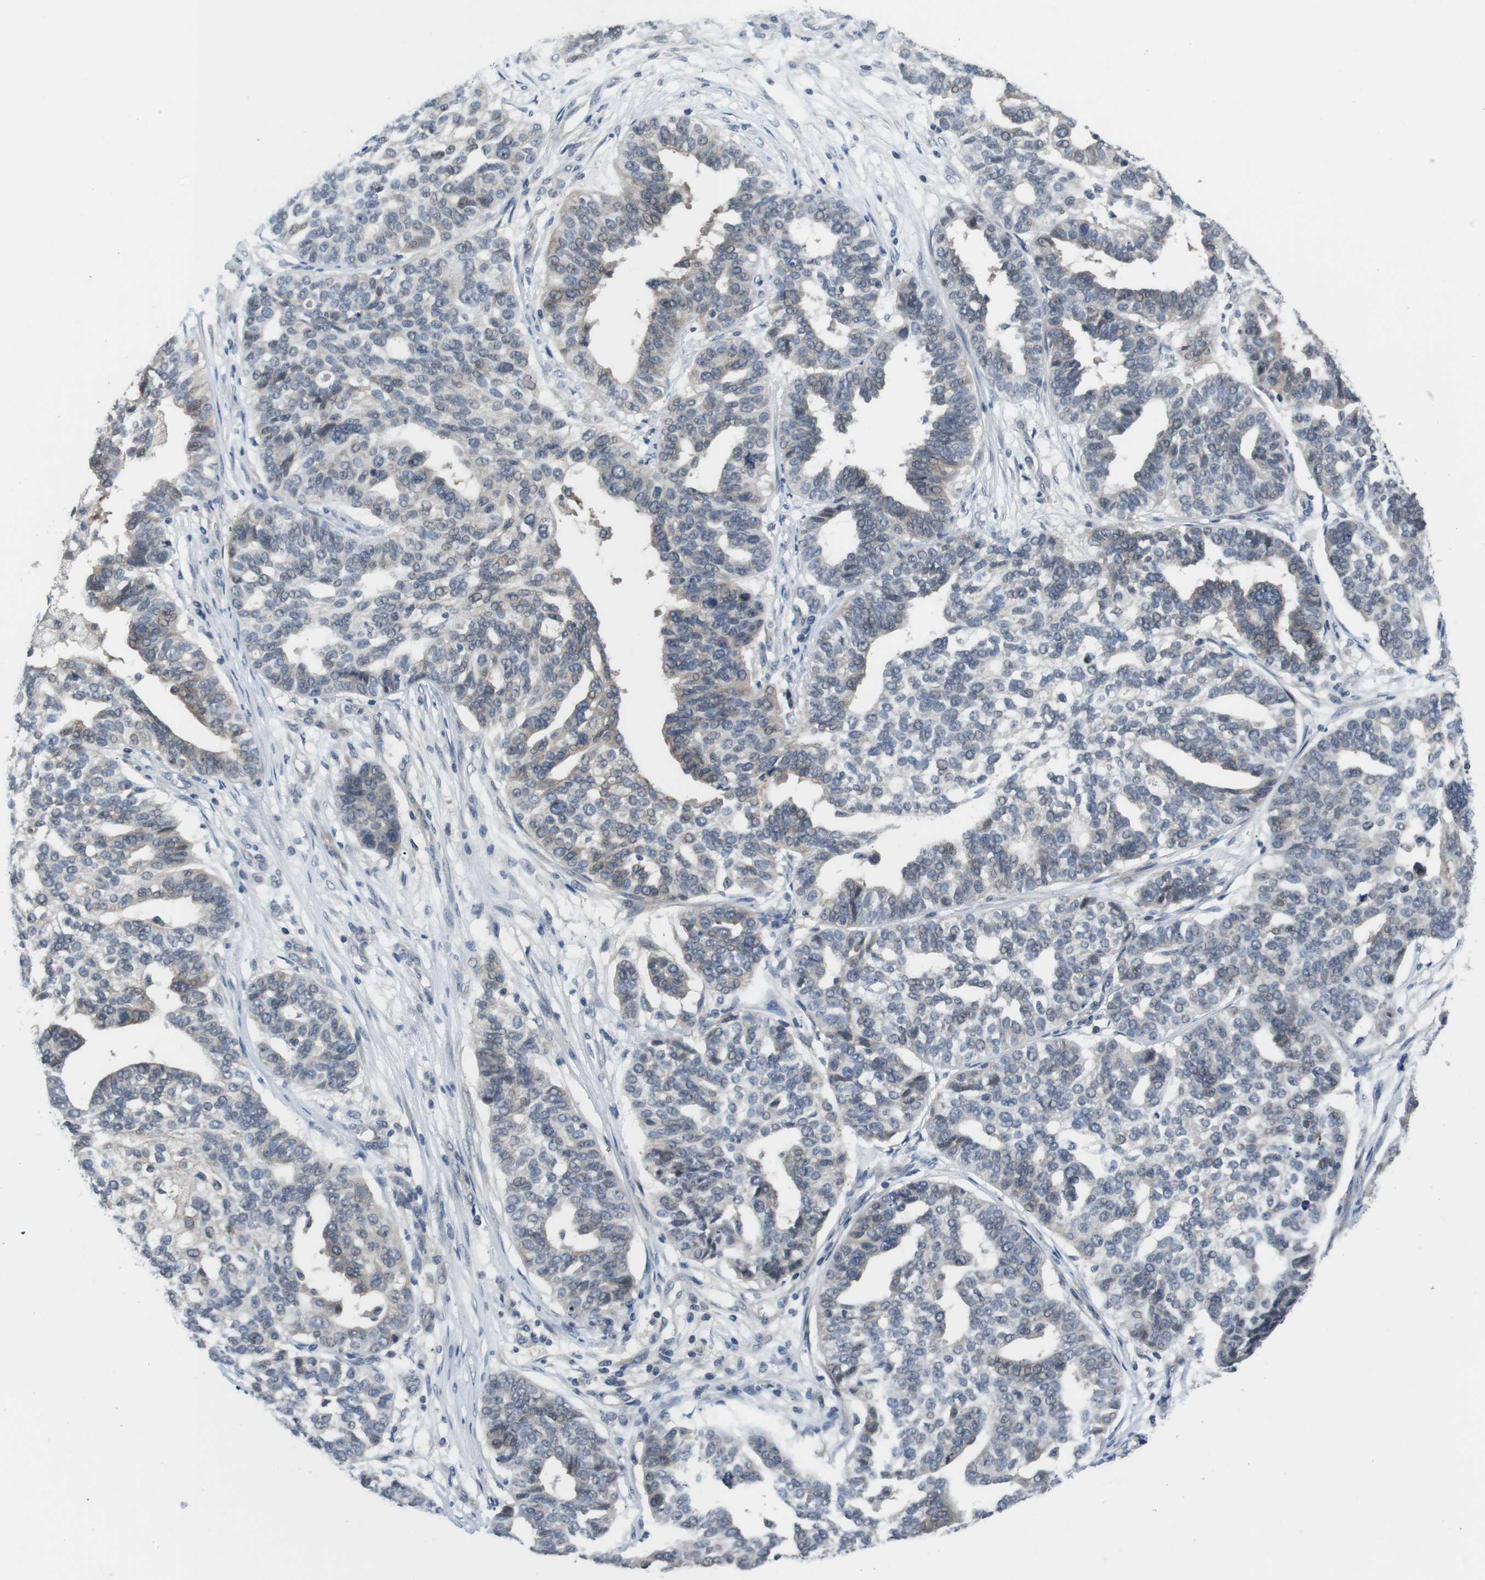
{"staining": {"intensity": "weak", "quantity": "<25%", "location": "cytoplasmic/membranous"}, "tissue": "ovarian cancer", "cell_type": "Tumor cells", "image_type": "cancer", "snomed": [{"axis": "morphology", "description": "Cystadenocarcinoma, serous, NOS"}, {"axis": "topography", "description": "Ovary"}], "caption": "Immunohistochemical staining of ovarian cancer shows no significant expression in tumor cells.", "gene": "FADD", "patient": {"sex": "female", "age": 59}}